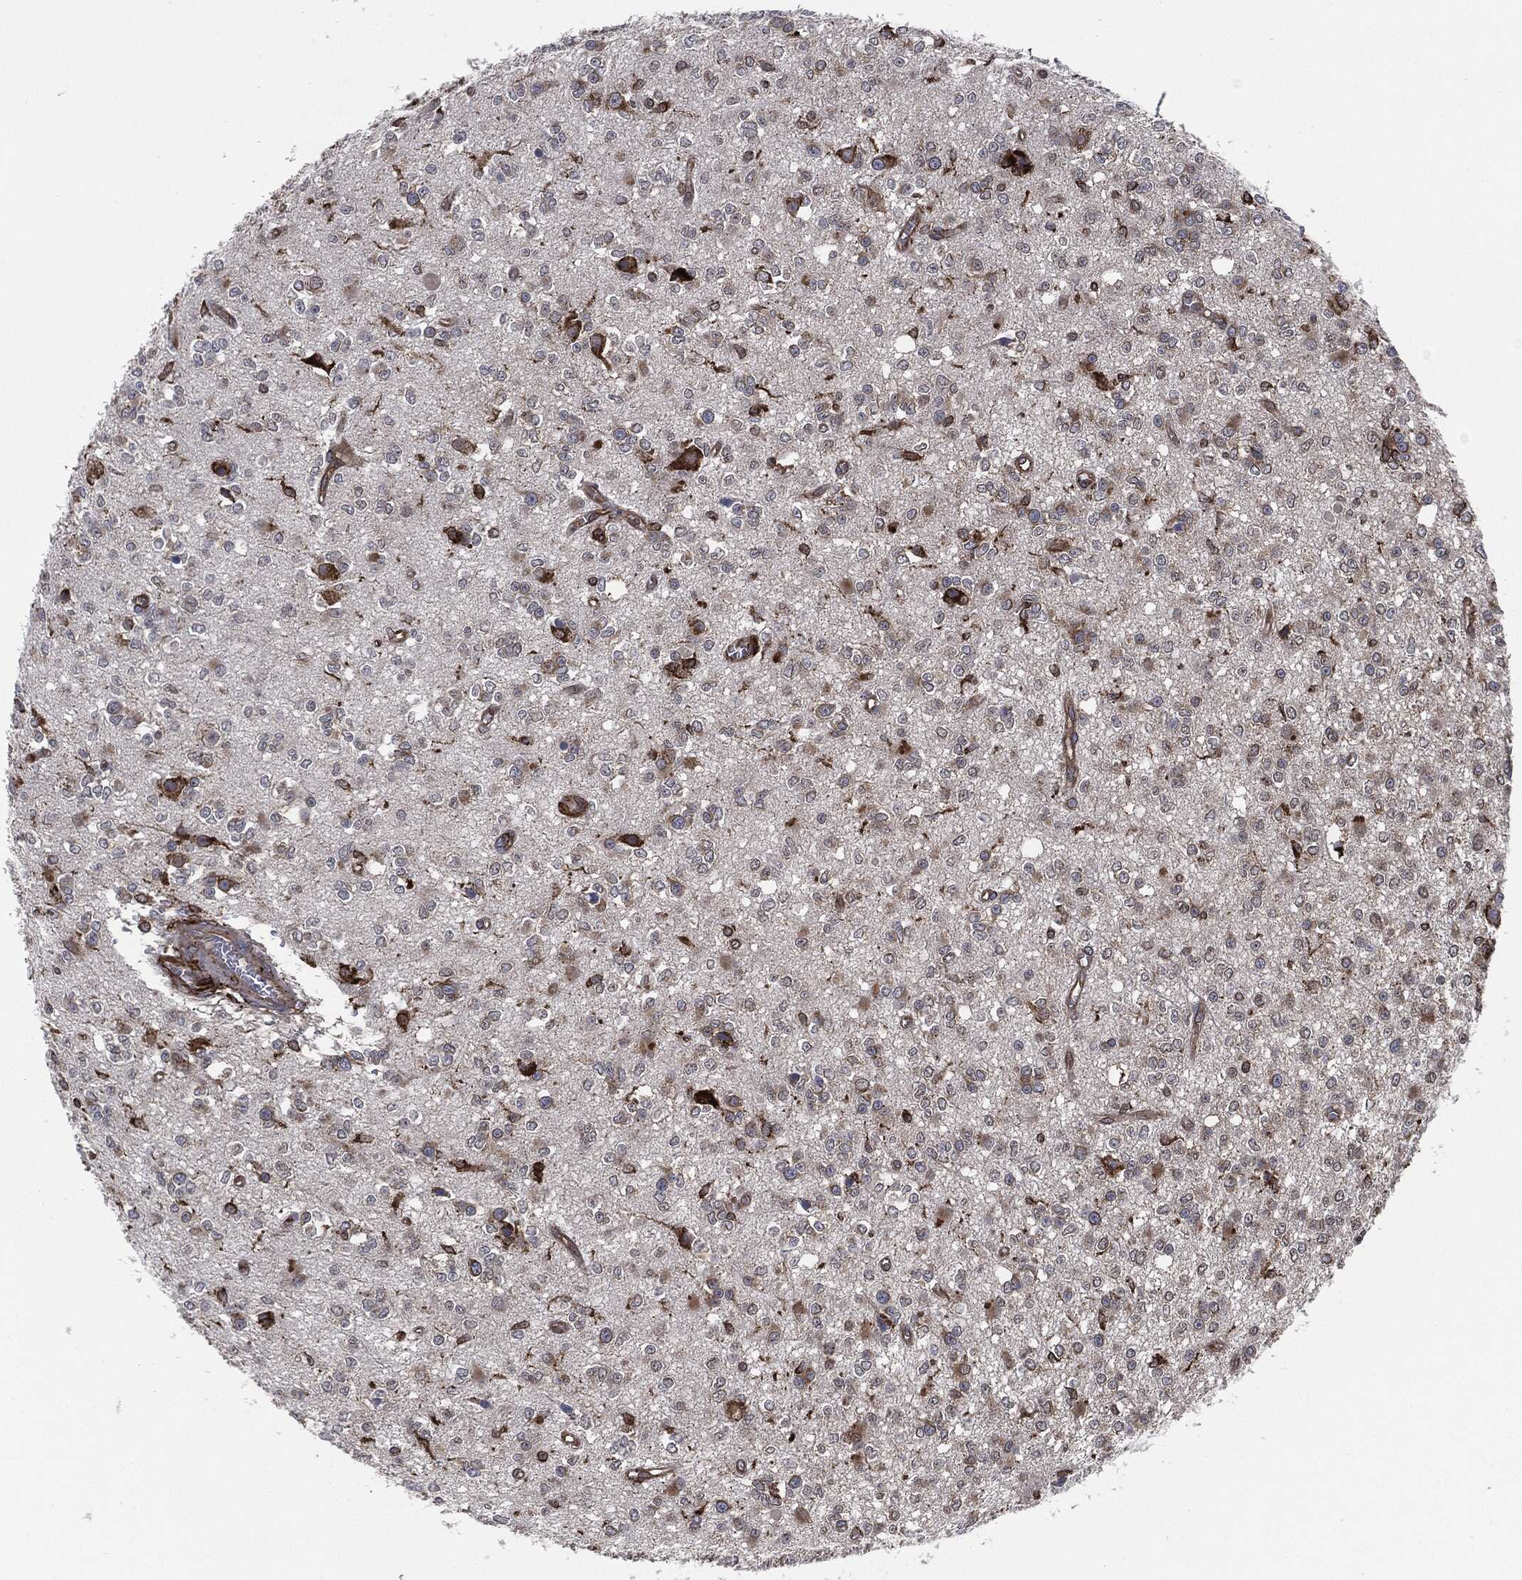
{"staining": {"intensity": "weak", "quantity": "25%-75%", "location": "cytoplasmic/membranous"}, "tissue": "glioma", "cell_type": "Tumor cells", "image_type": "cancer", "snomed": [{"axis": "morphology", "description": "Glioma, malignant, Low grade"}, {"axis": "topography", "description": "Brain"}], "caption": "Approximately 25%-75% of tumor cells in malignant glioma (low-grade) reveal weak cytoplasmic/membranous protein expression as visualized by brown immunohistochemical staining.", "gene": "CALR", "patient": {"sex": "female", "age": 45}}